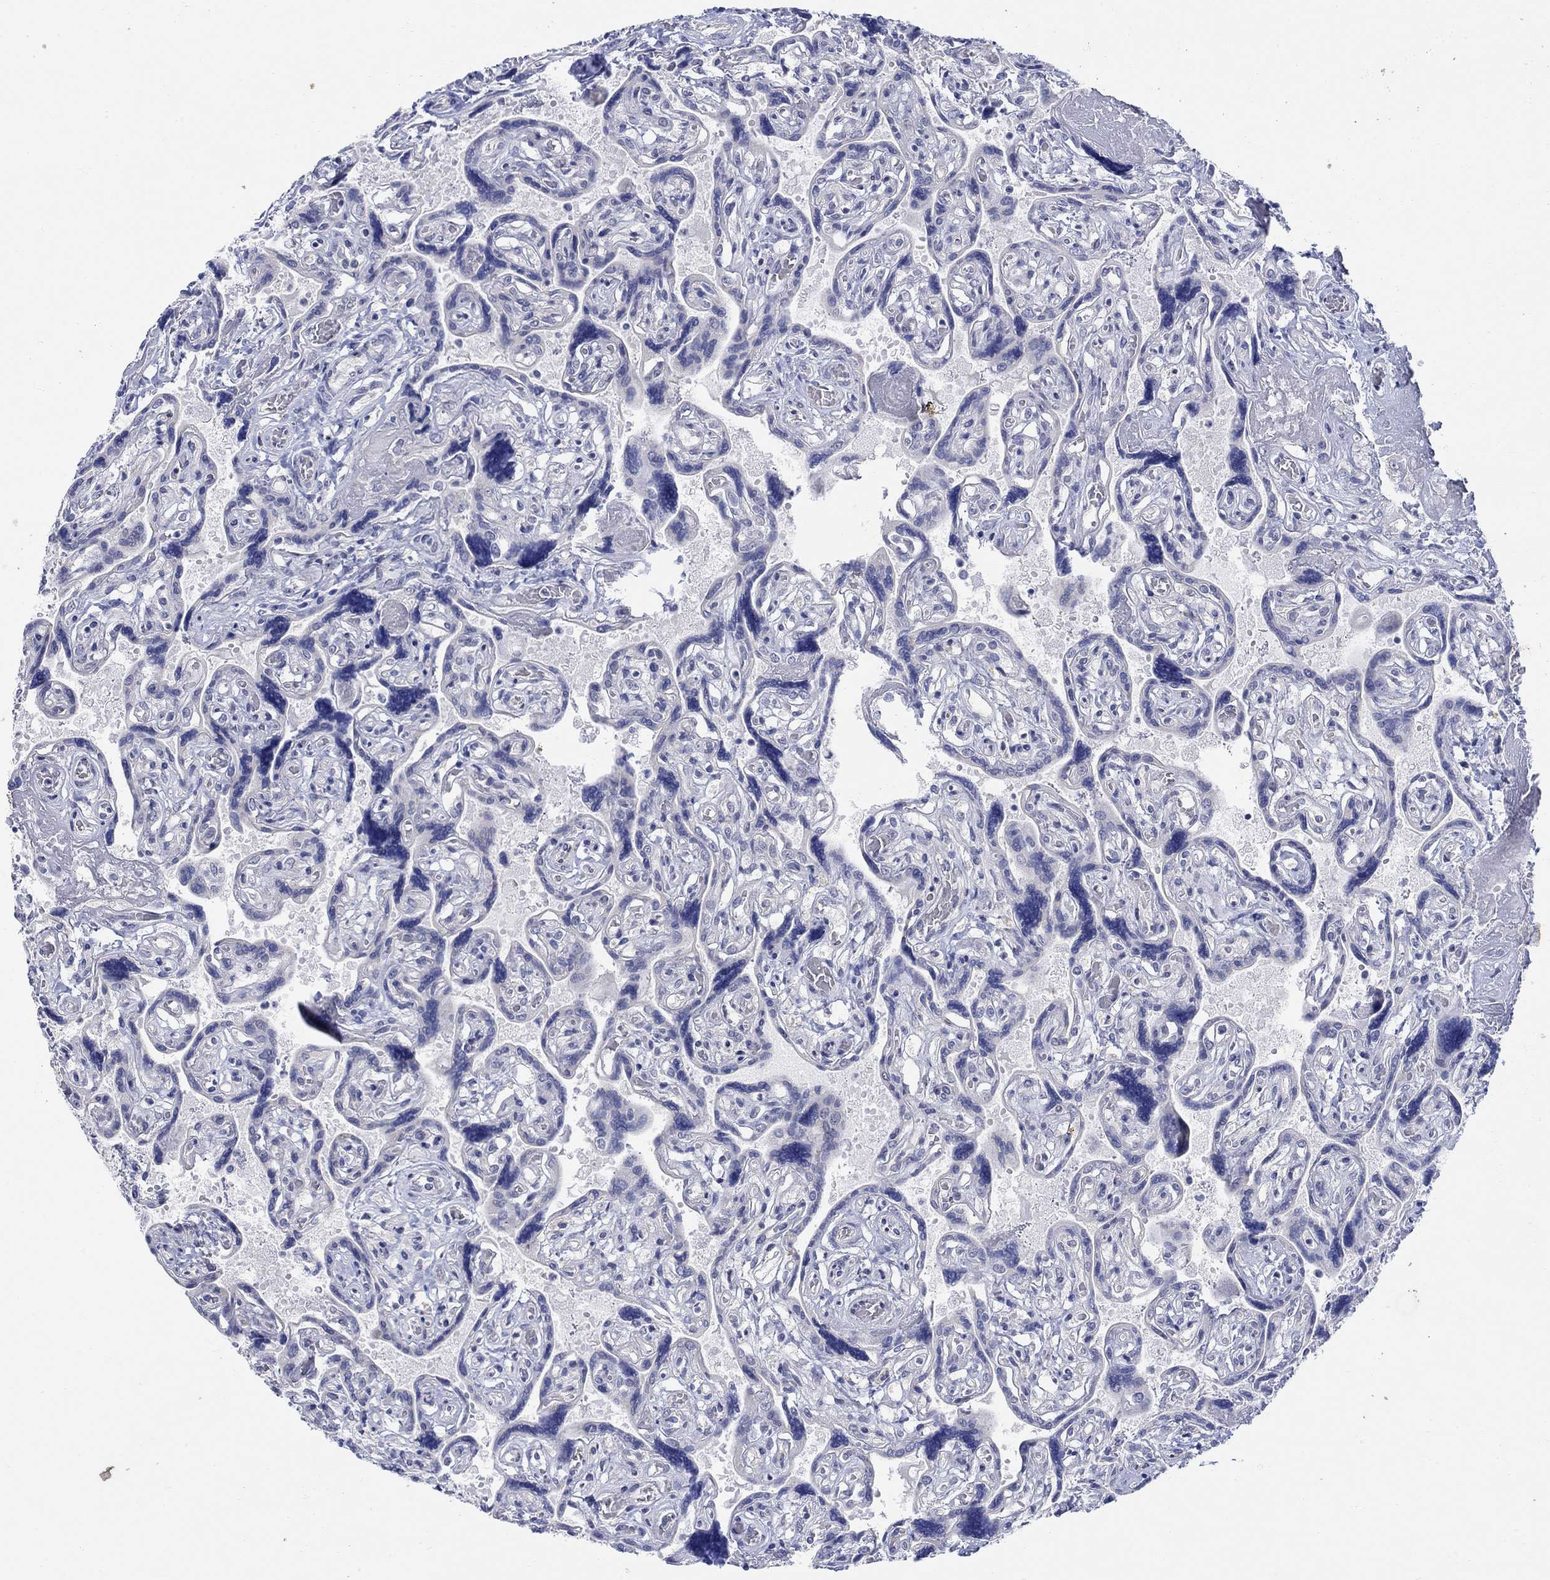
{"staining": {"intensity": "negative", "quantity": "none", "location": "none"}, "tissue": "placenta", "cell_type": "Decidual cells", "image_type": "normal", "snomed": [{"axis": "morphology", "description": "Normal tissue, NOS"}, {"axis": "topography", "description": "Placenta"}], "caption": "This micrograph is of benign placenta stained with immunohistochemistry to label a protein in brown with the nuclei are counter-stained blue. There is no staining in decidual cells. (IHC, brightfield microscopy, high magnification).", "gene": "KRT222", "patient": {"sex": "female", "age": 32}}